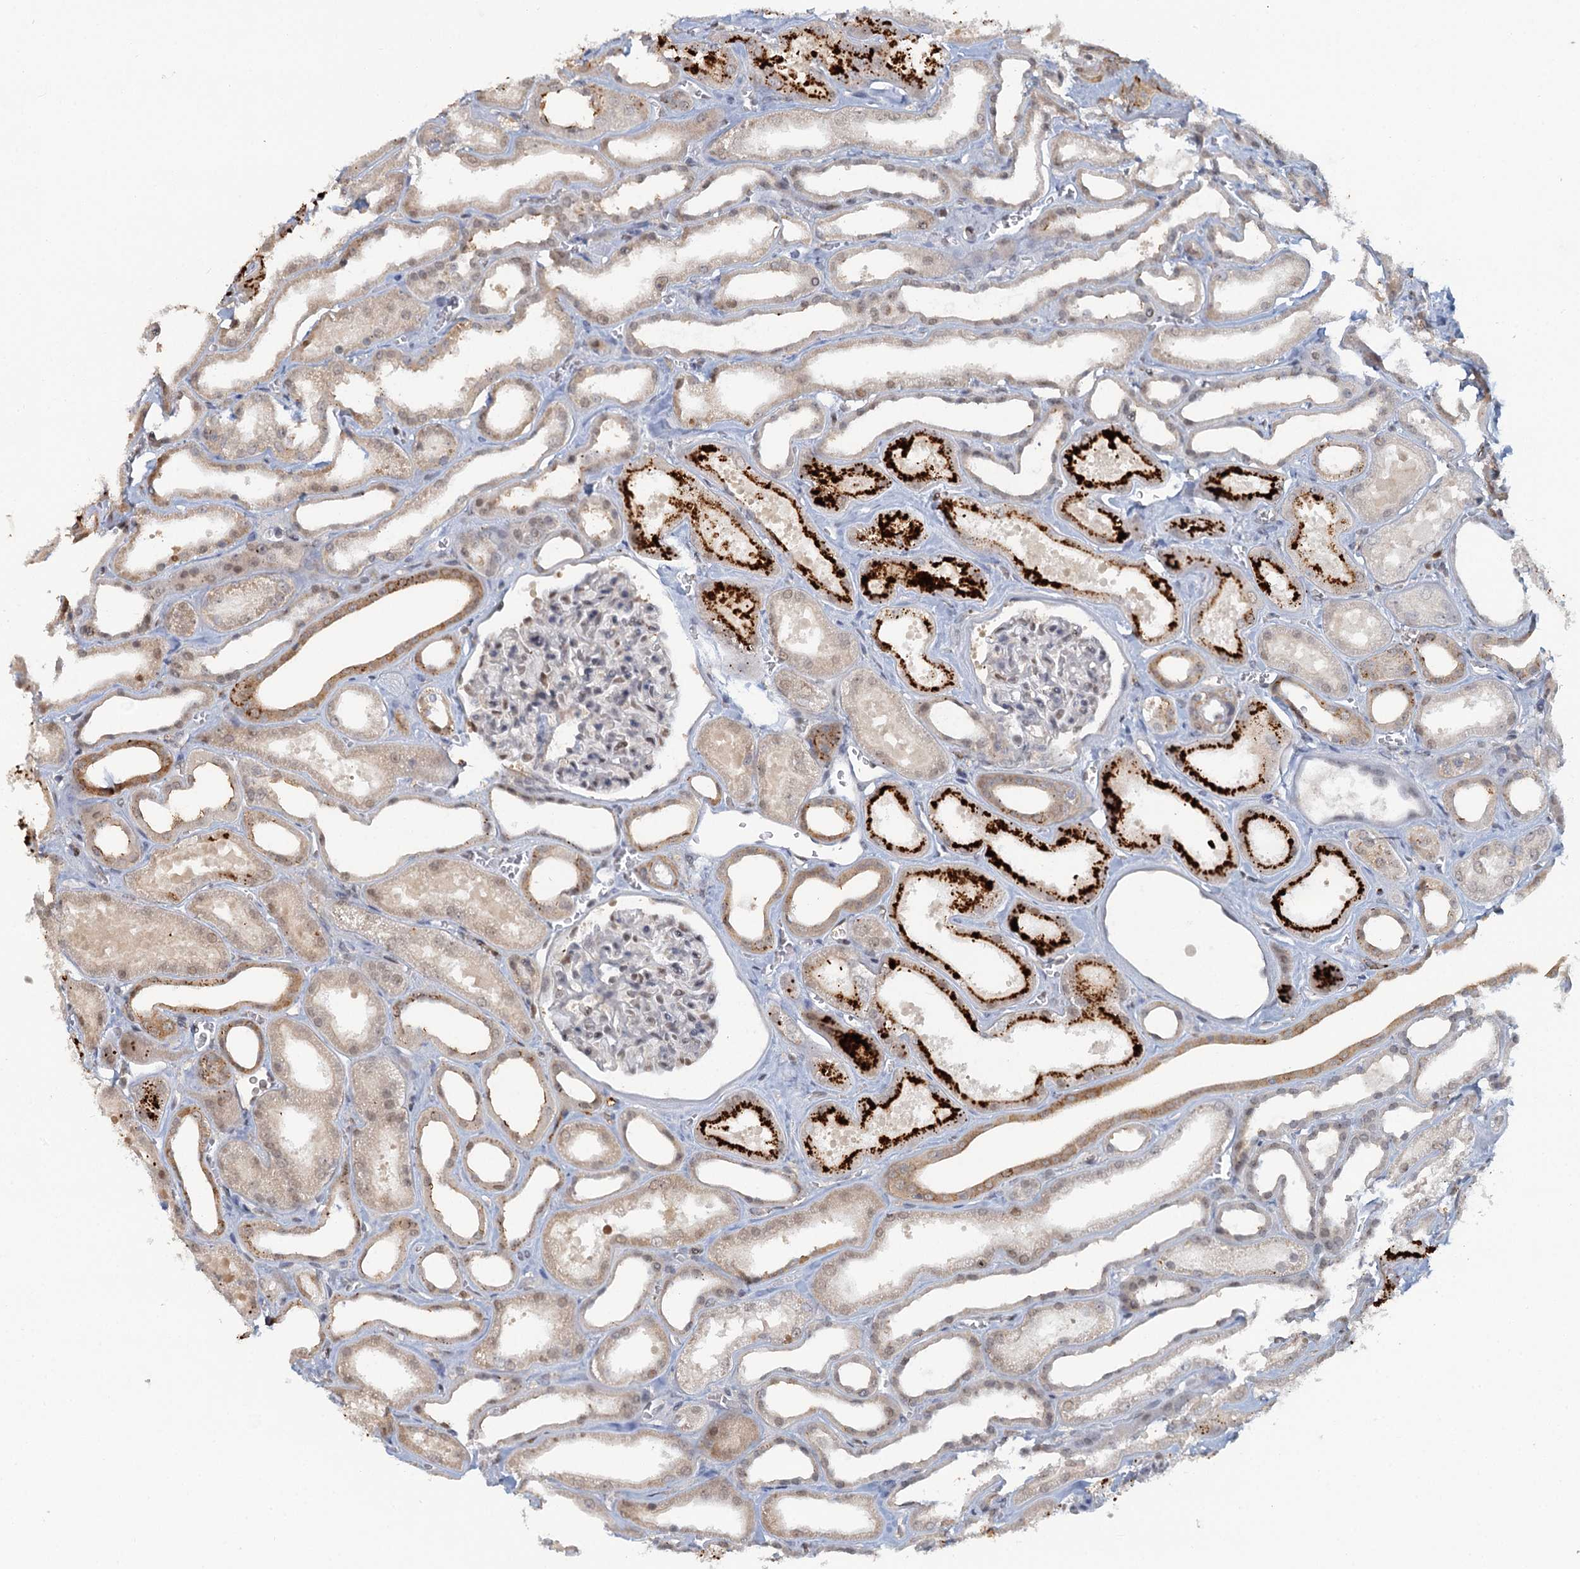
{"staining": {"intensity": "weak", "quantity": "<25%", "location": "cytoplasmic/membranous,nuclear"}, "tissue": "kidney", "cell_type": "Cells in glomeruli", "image_type": "normal", "snomed": [{"axis": "morphology", "description": "Normal tissue, NOS"}, {"axis": "morphology", "description": "Adenocarcinoma, NOS"}, {"axis": "topography", "description": "Kidney"}], "caption": "High power microscopy photomicrograph of an IHC histopathology image of unremarkable kidney, revealing no significant staining in cells in glomeruli.", "gene": "GPATCH11", "patient": {"sex": "female", "age": 68}}